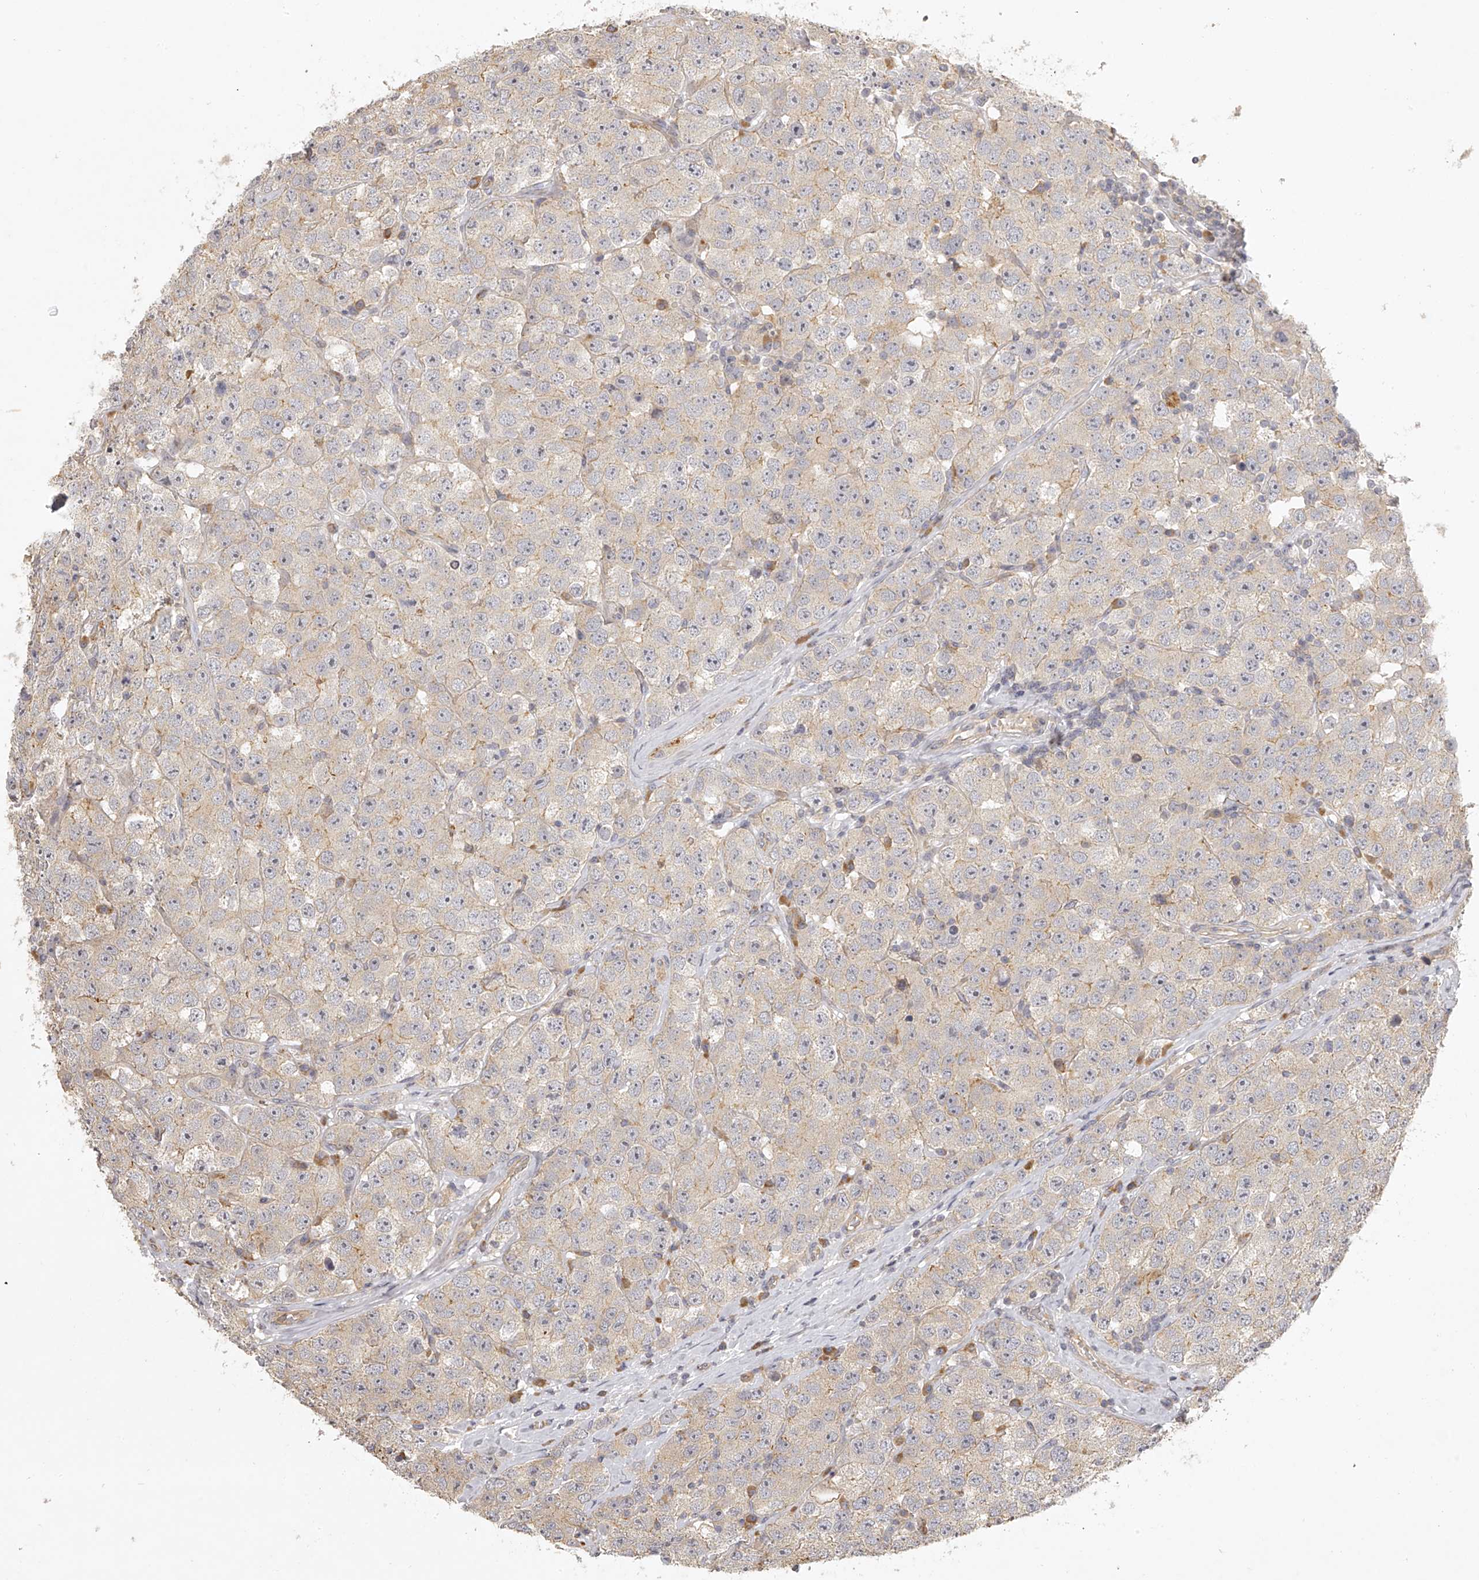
{"staining": {"intensity": "weak", "quantity": "25%-75%", "location": "cytoplasmic/membranous"}, "tissue": "testis cancer", "cell_type": "Tumor cells", "image_type": "cancer", "snomed": [{"axis": "morphology", "description": "Seminoma, NOS"}, {"axis": "topography", "description": "Testis"}], "caption": "This micrograph displays immunohistochemistry staining of seminoma (testis), with low weak cytoplasmic/membranous staining in approximately 25%-75% of tumor cells.", "gene": "DOCK9", "patient": {"sex": "male", "age": 28}}